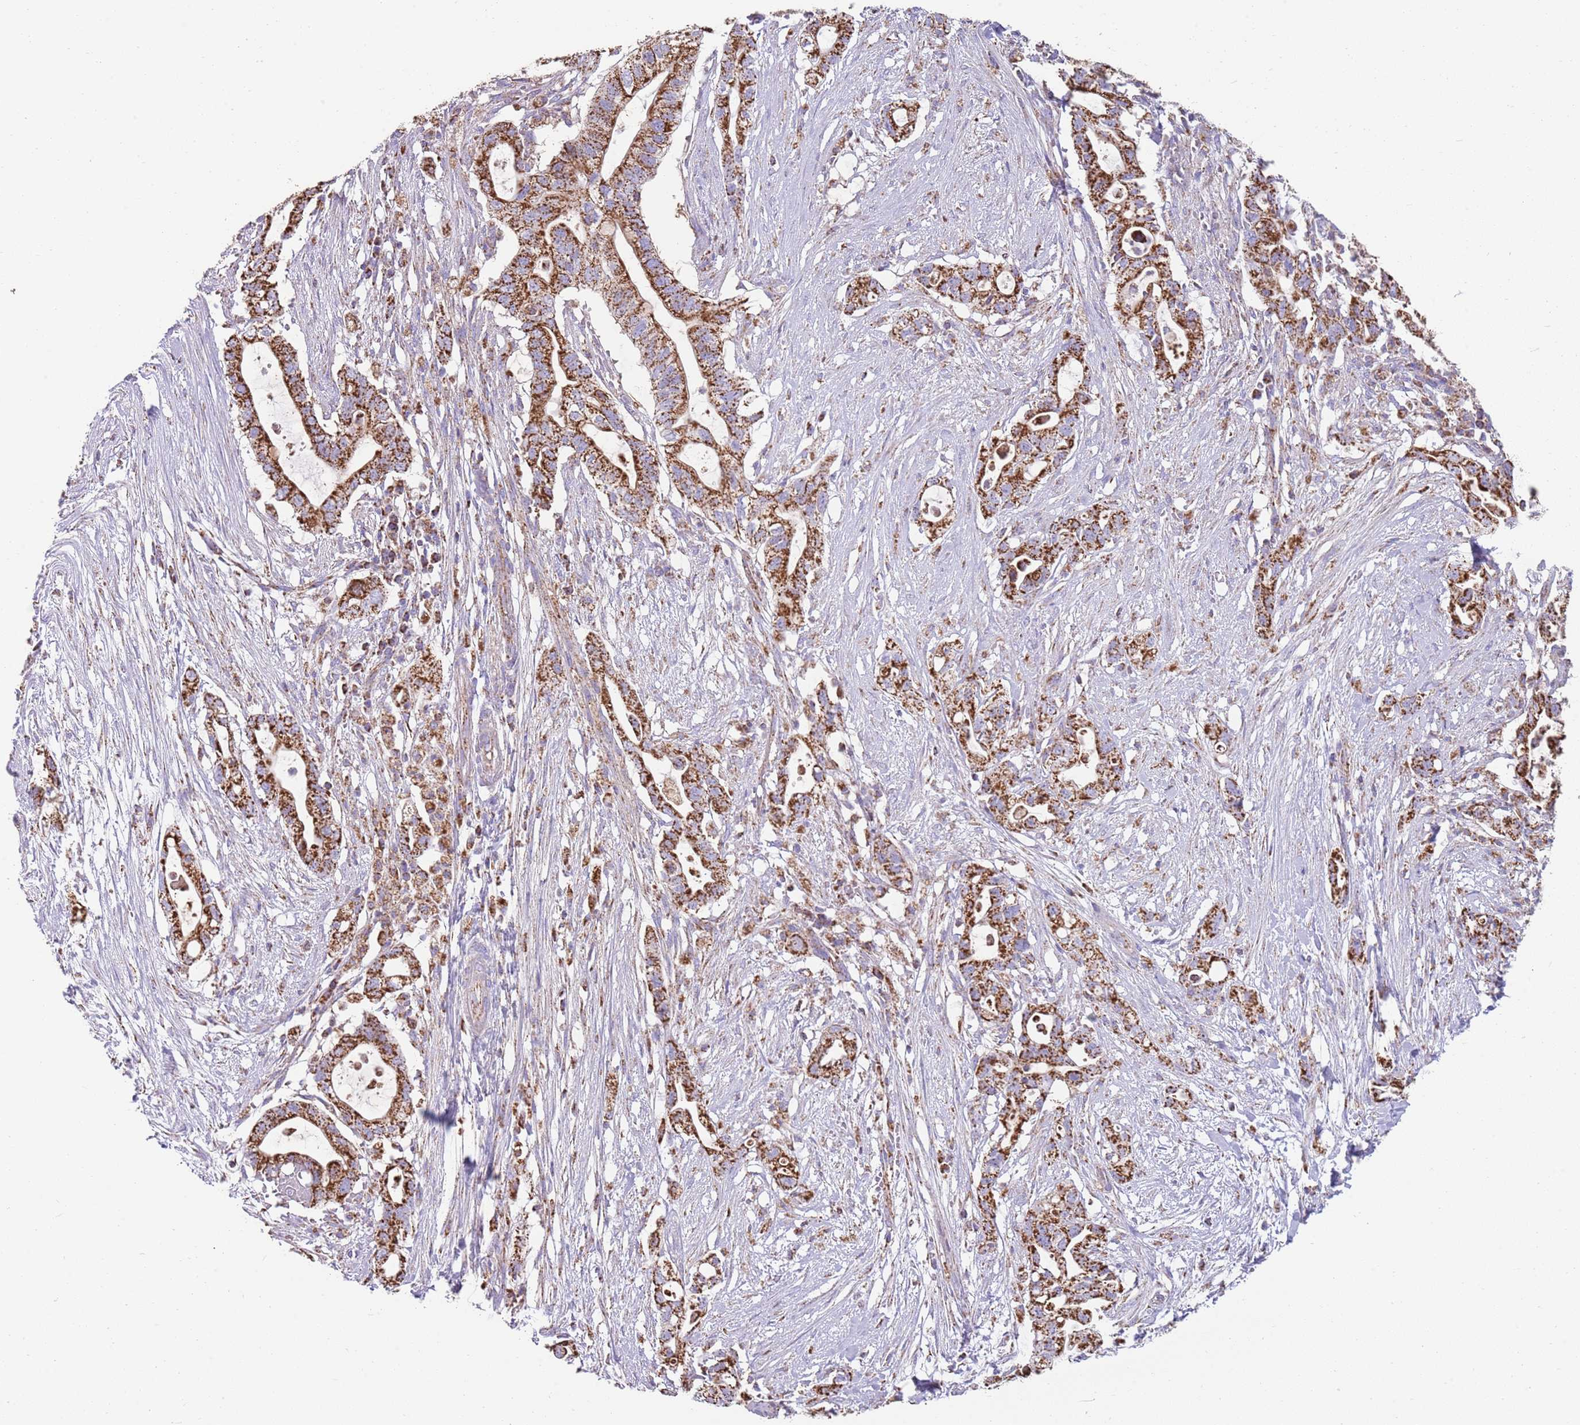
{"staining": {"intensity": "strong", "quantity": ">75%", "location": "cytoplasmic/membranous"}, "tissue": "pancreatic cancer", "cell_type": "Tumor cells", "image_type": "cancer", "snomed": [{"axis": "morphology", "description": "Adenocarcinoma, NOS"}, {"axis": "topography", "description": "Pancreas"}], "caption": "Adenocarcinoma (pancreatic) stained with DAB immunohistochemistry (IHC) shows high levels of strong cytoplasmic/membranous expression in approximately >75% of tumor cells.", "gene": "TTLL1", "patient": {"sex": "female", "age": 72}}